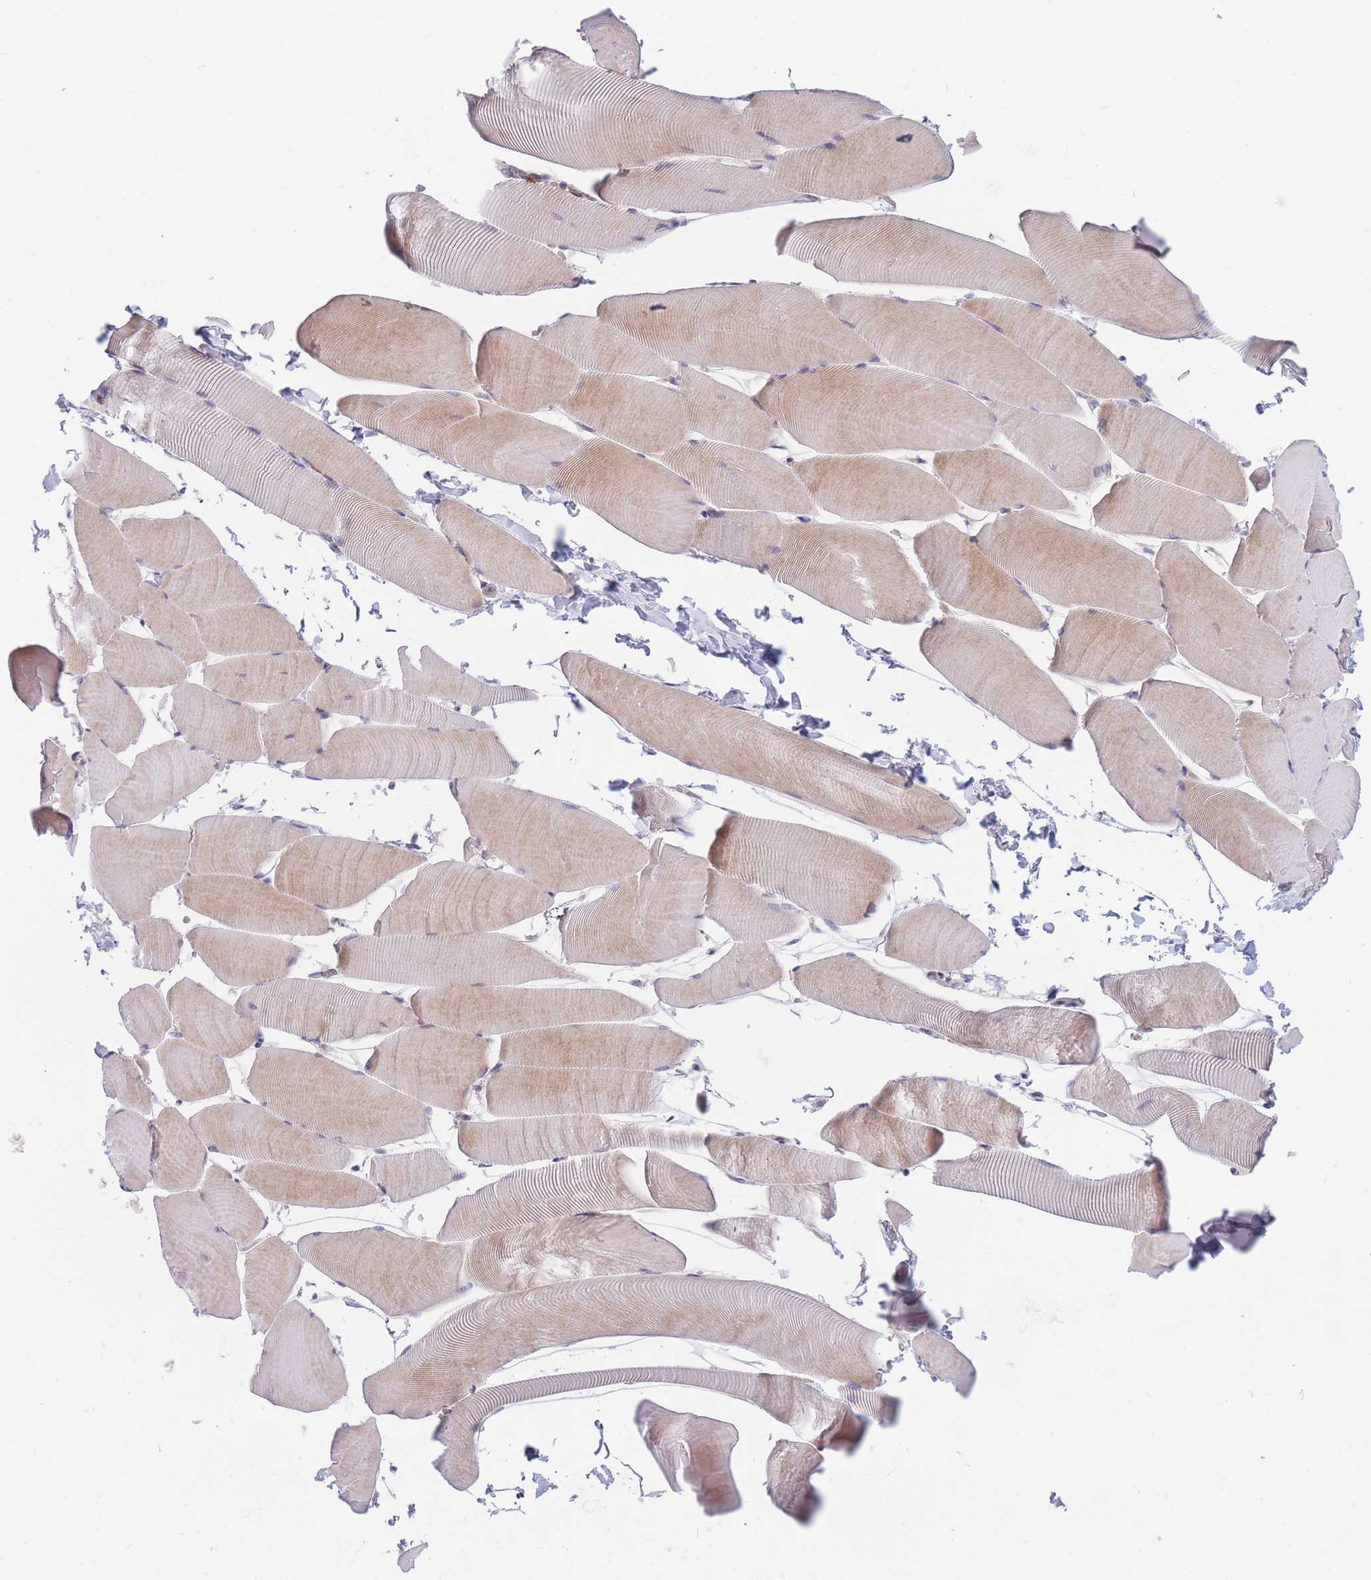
{"staining": {"intensity": "moderate", "quantity": "25%-75%", "location": "cytoplasmic/membranous"}, "tissue": "skeletal muscle", "cell_type": "Myocytes", "image_type": "normal", "snomed": [{"axis": "morphology", "description": "Normal tissue, NOS"}, {"axis": "topography", "description": "Skeletal muscle"}], "caption": "Moderate cytoplasmic/membranous protein staining is appreciated in approximately 25%-75% of myocytes in skeletal muscle. The protein is stained brown, and the nuclei are stained in blue (DAB IHC with brightfield microscopy, high magnification).", "gene": "TMEM131L", "patient": {"sex": "male", "age": 25}}